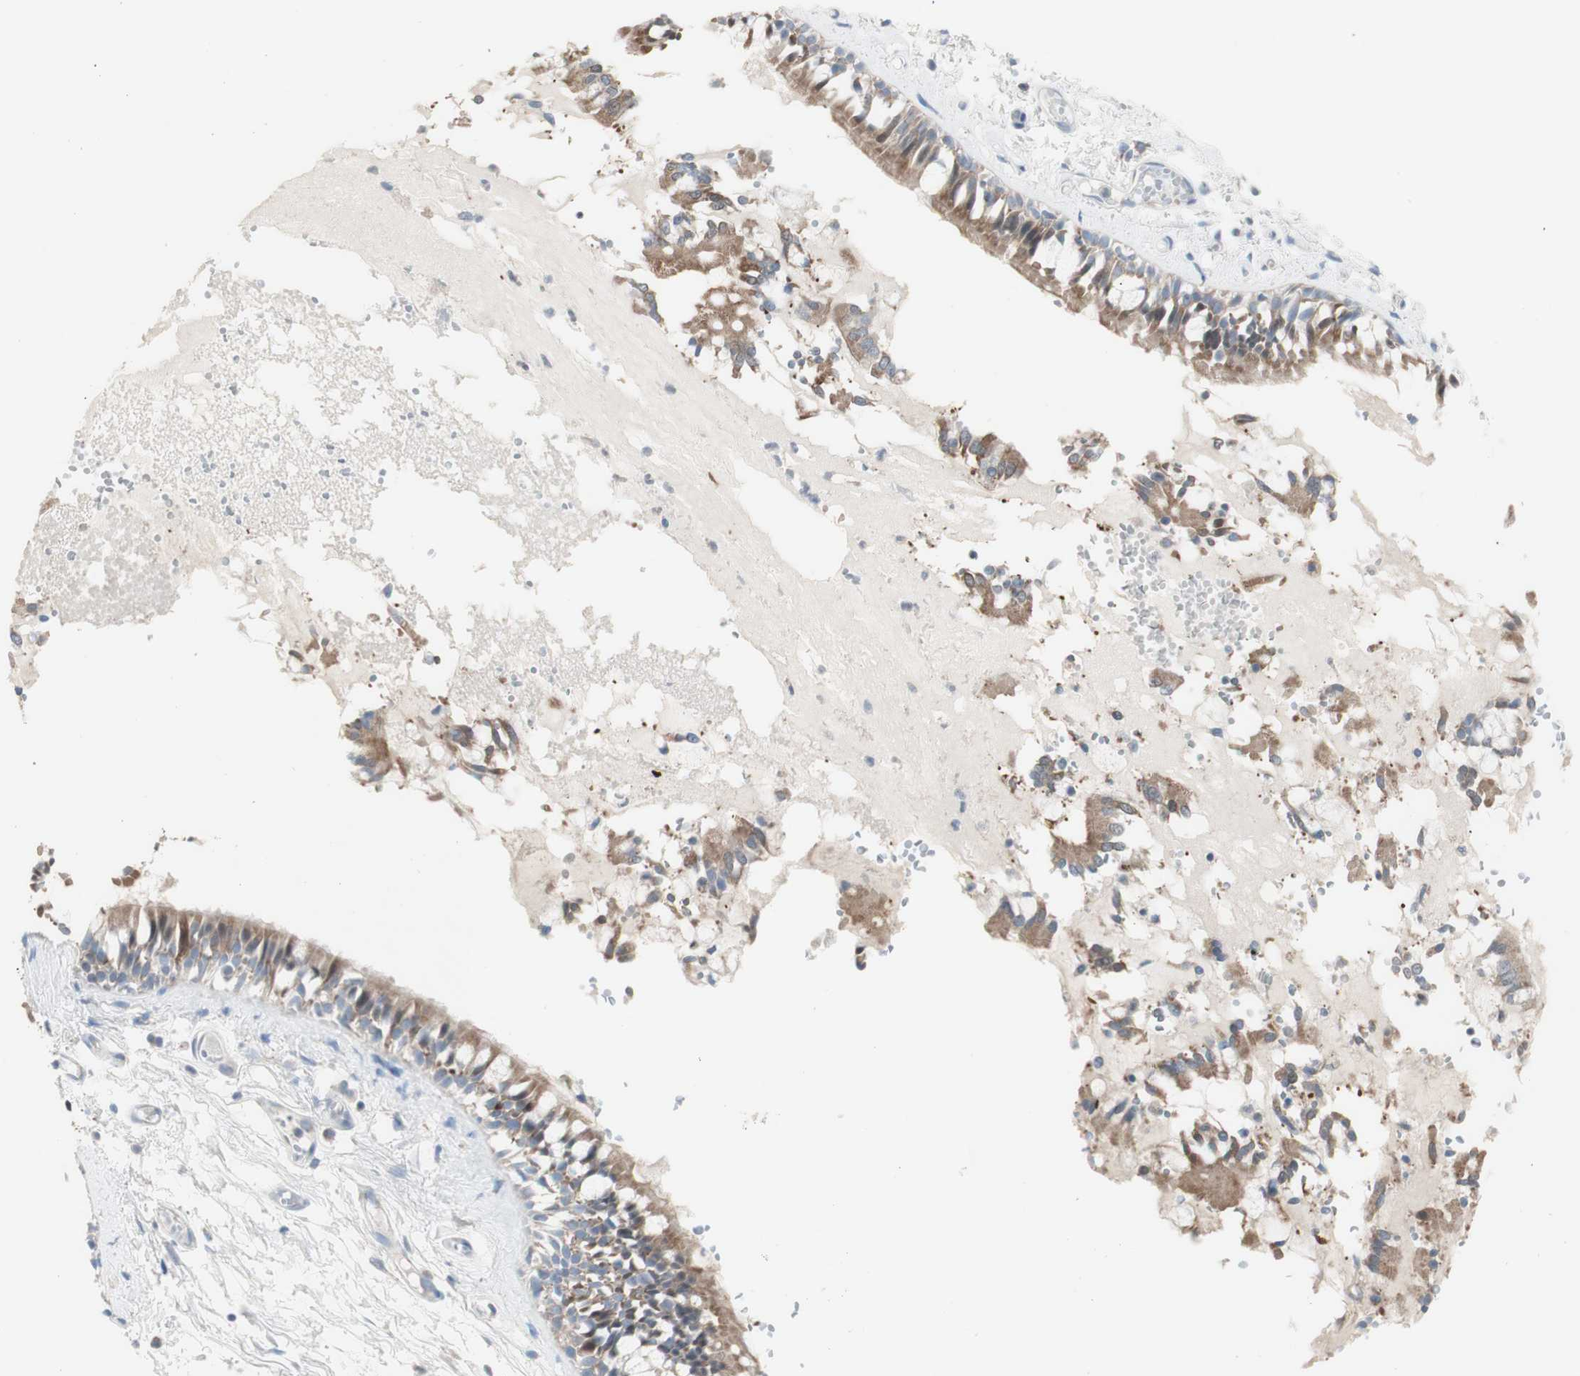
{"staining": {"intensity": "strong", "quantity": "25%-75%", "location": "cytoplasmic/membranous"}, "tissue": "bronchus", "cell_type": "Respiratory epithelial cells", "image_type": "normal", "snomed": [{"axis": "morphology", "description": "Normal tissue, NOS"}, {"axis": "morphology", "description": "Inflammation, NOS"}, {"axis": "topography", "description": "Cartilage tissue"}, {"axis": "topography", "description": "Lung"}], "caption": "An image showing strong cytoplasmic/membranous positivity in approximately 25%-75% of respiratory epithelial cells in unremarkable bronchus, as visualized by brown immunohistochemical staining.", "gene": "C3orf52", "patient": {"sex": "male", "age": 71}}